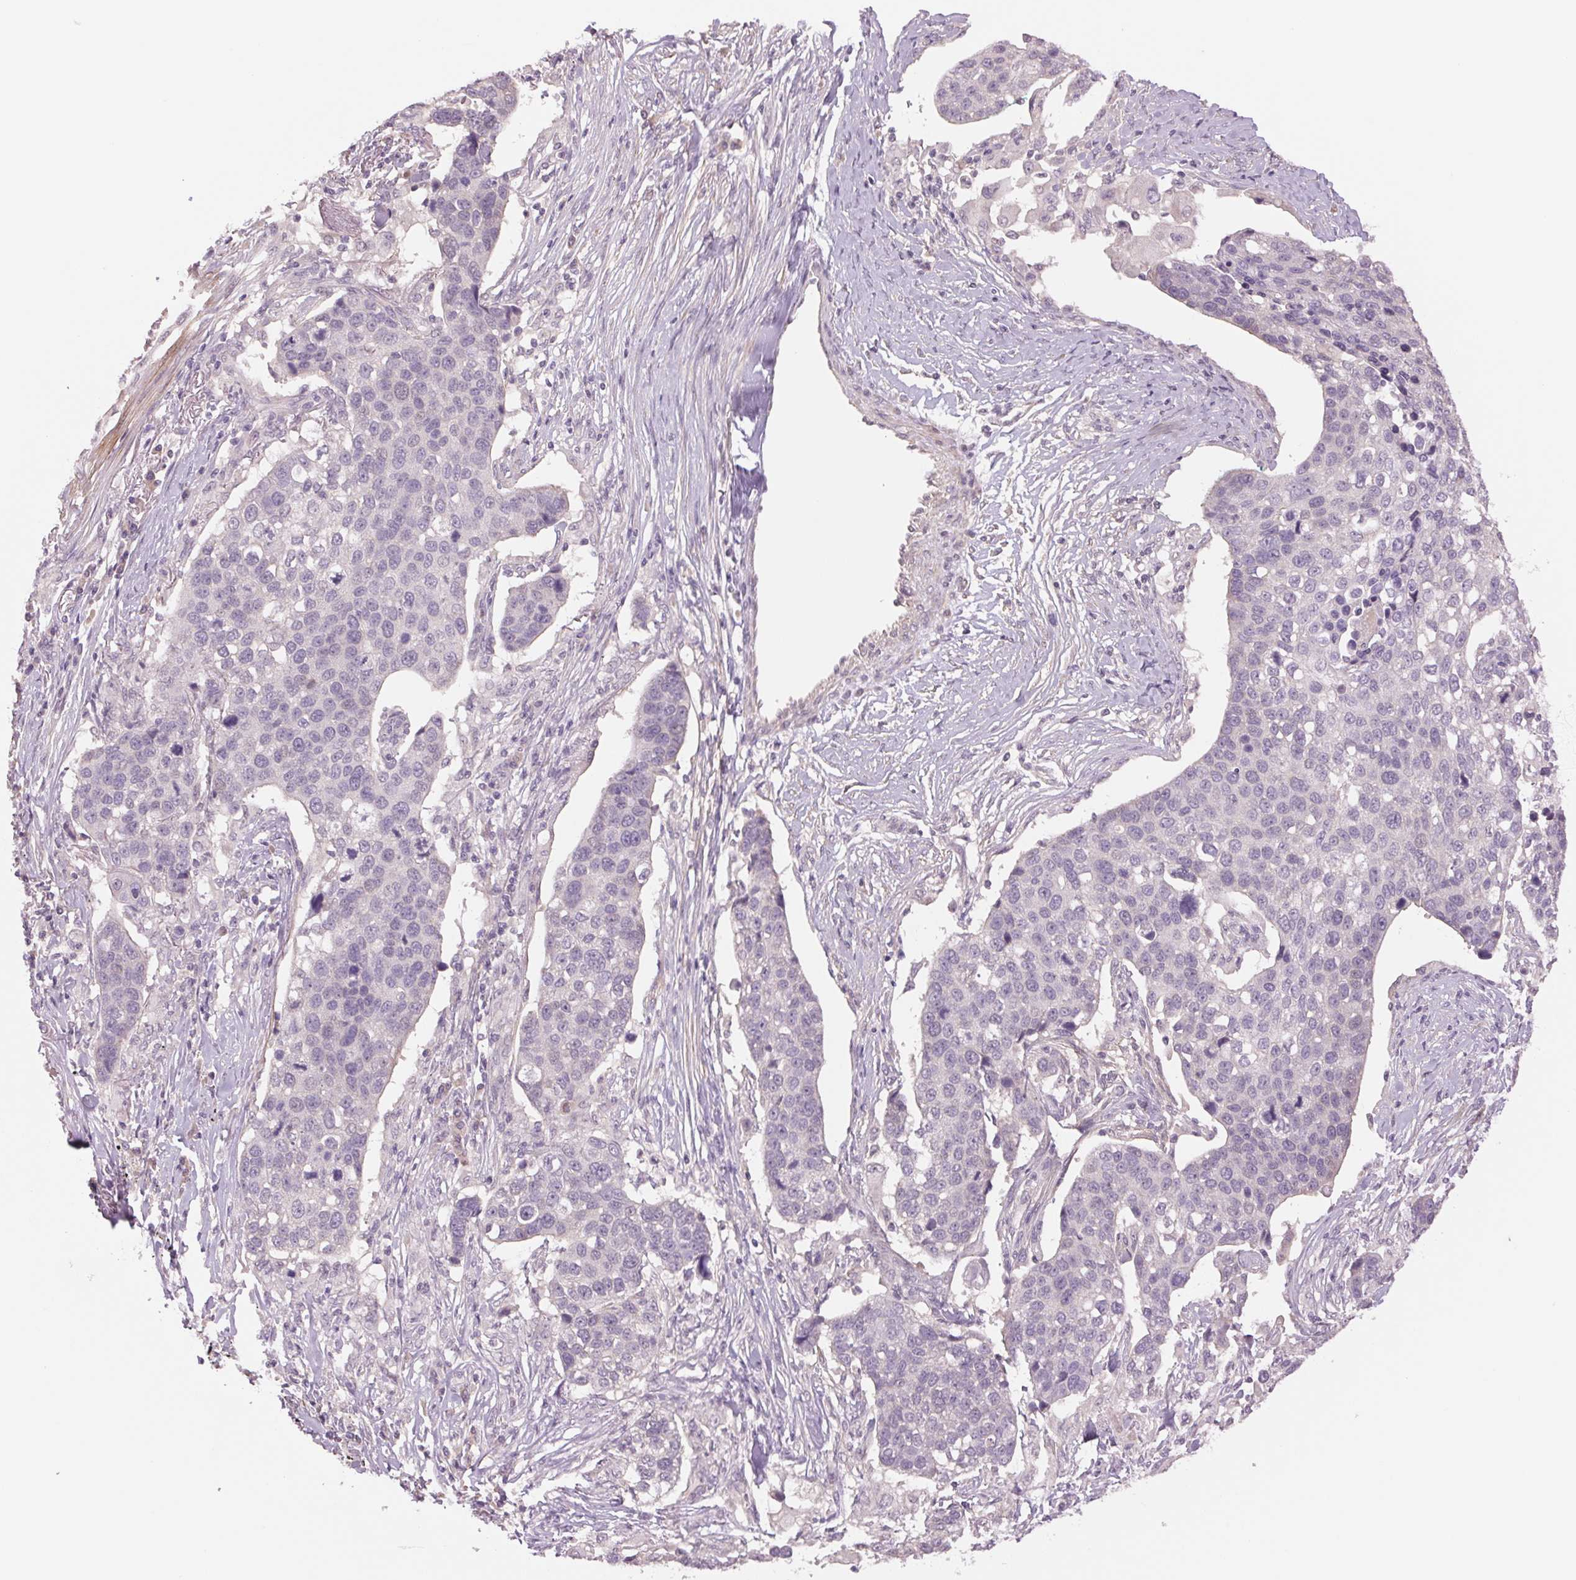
{"staining": {"intensity": "negative", "quantity": "none", "location": "none"}, "tissue": "lung cancer", "cell_type": "Tumor cells", "image_type": "cancer", "snomed": [{"axis": "morphology", "description": "Squamous cell carcinoma, NOS"}, {"axis": "topography", "description": "Lymph node"}, {"axis": "topography", "description": "Lung"}], "caption": "Histopathology image shows no significant protein staining in tumor cells of lung cancer (squamous cell carcinoma).", "gene": "PPIA", "patient": {"sex": "male", "age": 61}}